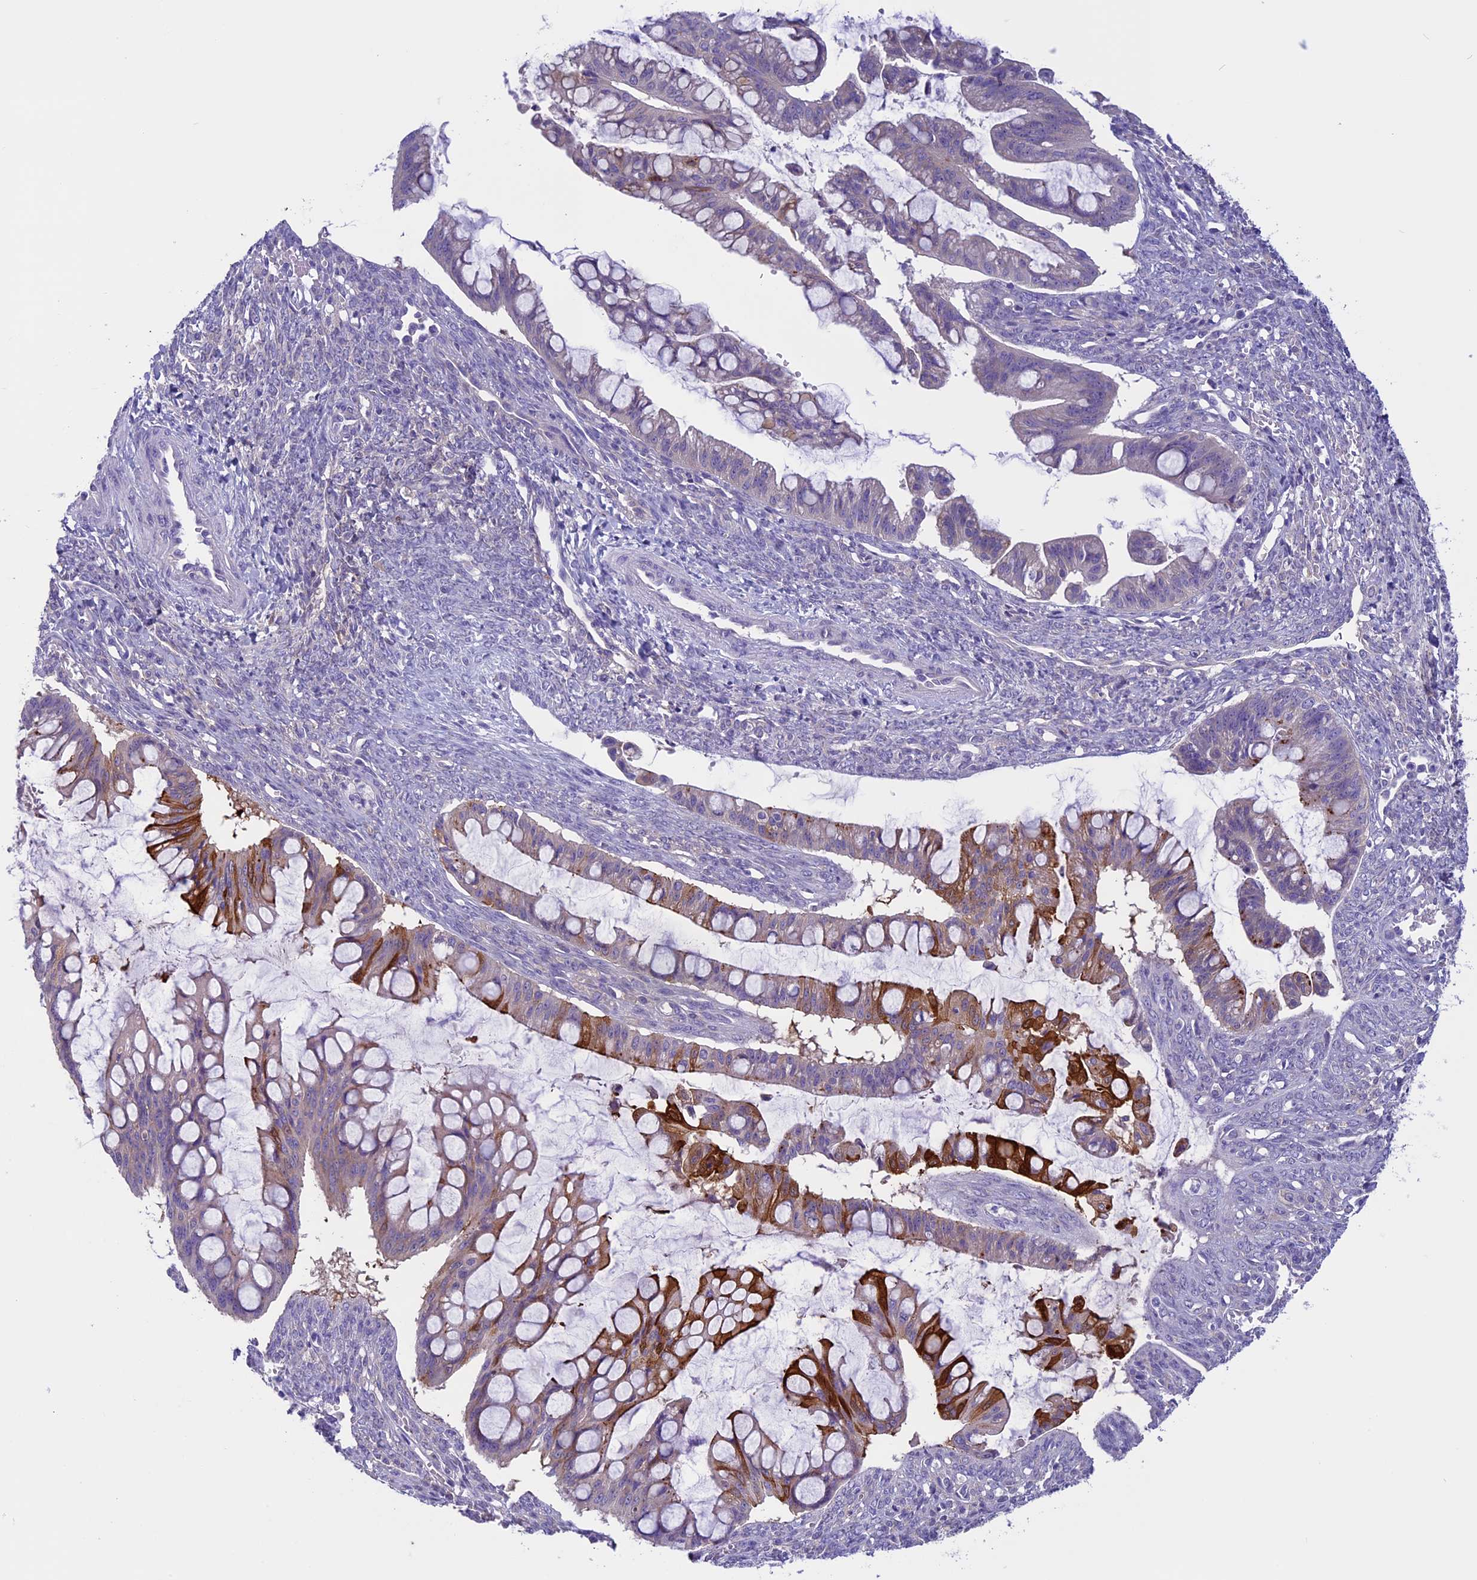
{"staining": {"intensity": "strong", "quantity": "<25%", "location": "cytoplasmic/membranous"}, "tissue": "ovarian cancer", "cell_type": "Tumor cells", "image_type": "cancer", "snomed": [{"axis": "morphology", "description": "Cystadenocarcinoma, mucinous, NOS"}, {"axis": "topography", "description": "Ovary"}], "caption": "A brown stain labels strong cytoplasmic/membranous staining of a protein in ovarian cancer tumor cells. The staining is performed using DAB brown chromogen to label protein expression. The nuclei are counter-stained blue using hematoxylin.", "gene": "DCTN5", "patient": {"sex": "female", "age": 73}}